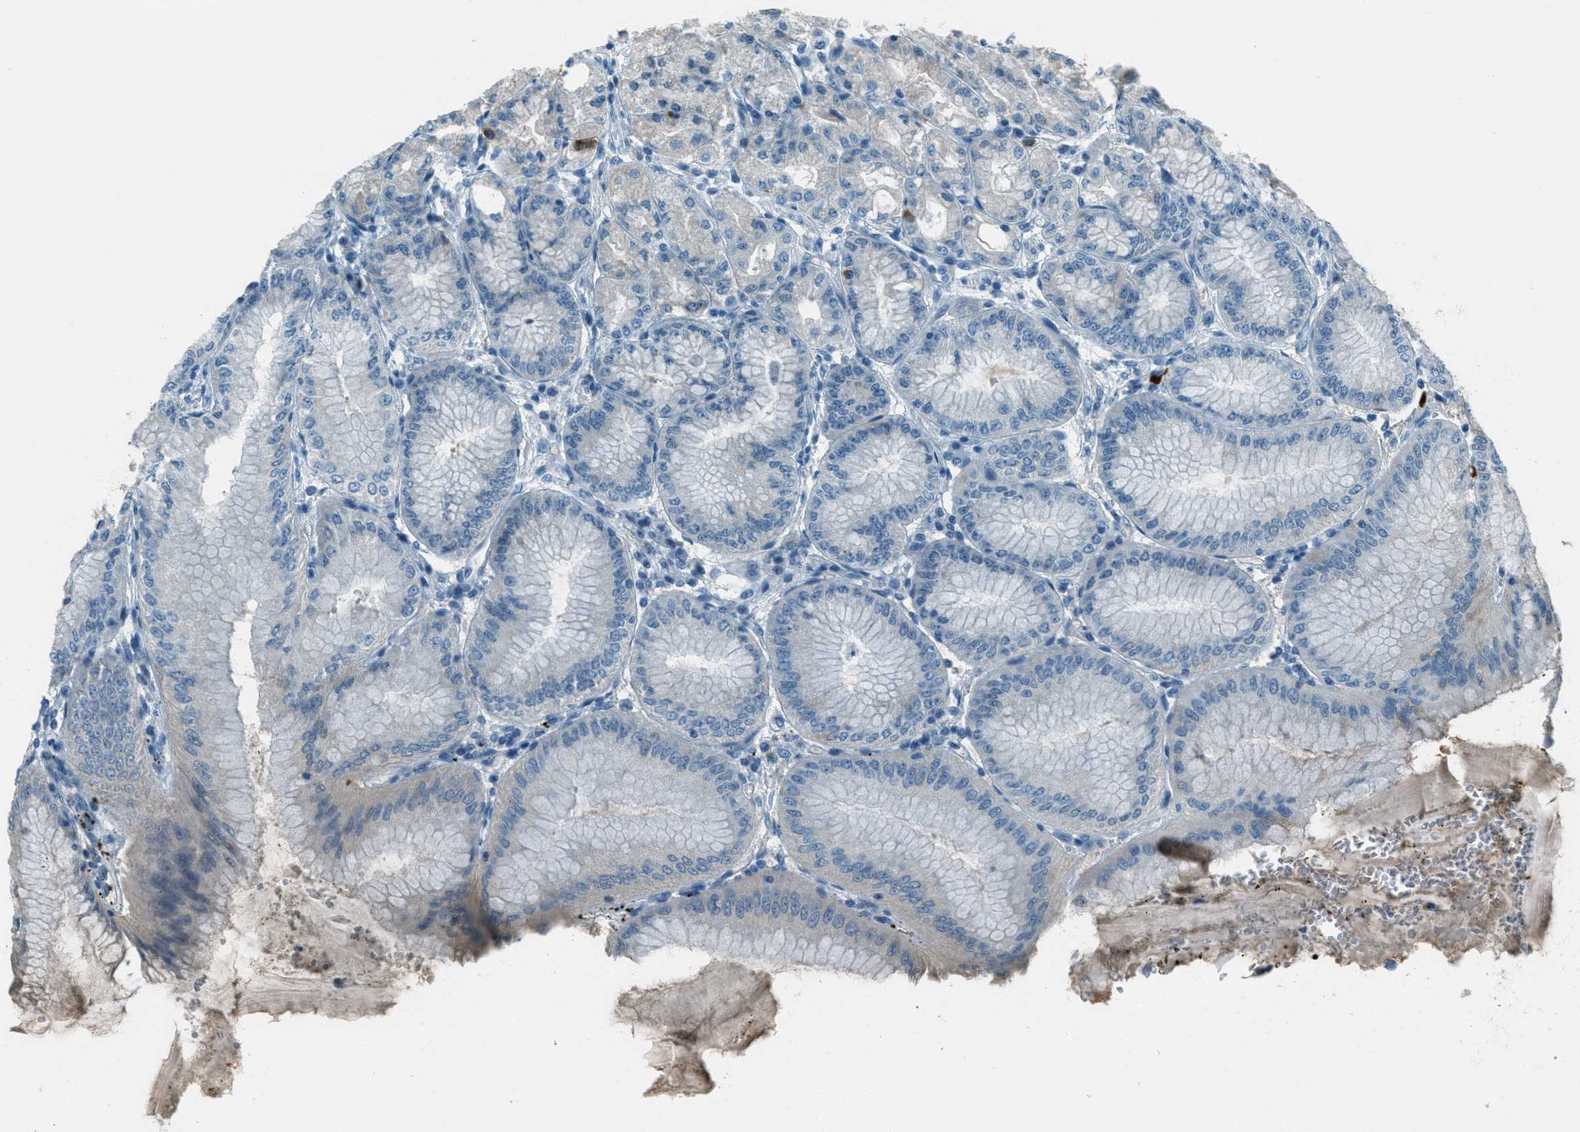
{"staining": {"intensity": "weak", "quantity": "<25%", "location": "cytoplasmic/membranous"}, "tissue": "stomach", "cell_type": "Glandular cells", "image_type": "normal", "snomed": [{"axis": "morphology", "description": "Normal tissue, NOS"}, {"axis": "topography", "description": "Stomach, lower"}], "caption": "Glandular cells show no significant protein staining in unremarkable stomach. The staining was performed using DAB to visualize the protein expression in brown, while the nuclei were stained in blue with hematoxylin (Magnification: 20x).", "gene": "MSLN", "patient": {"sex": "male", "age": 71}}